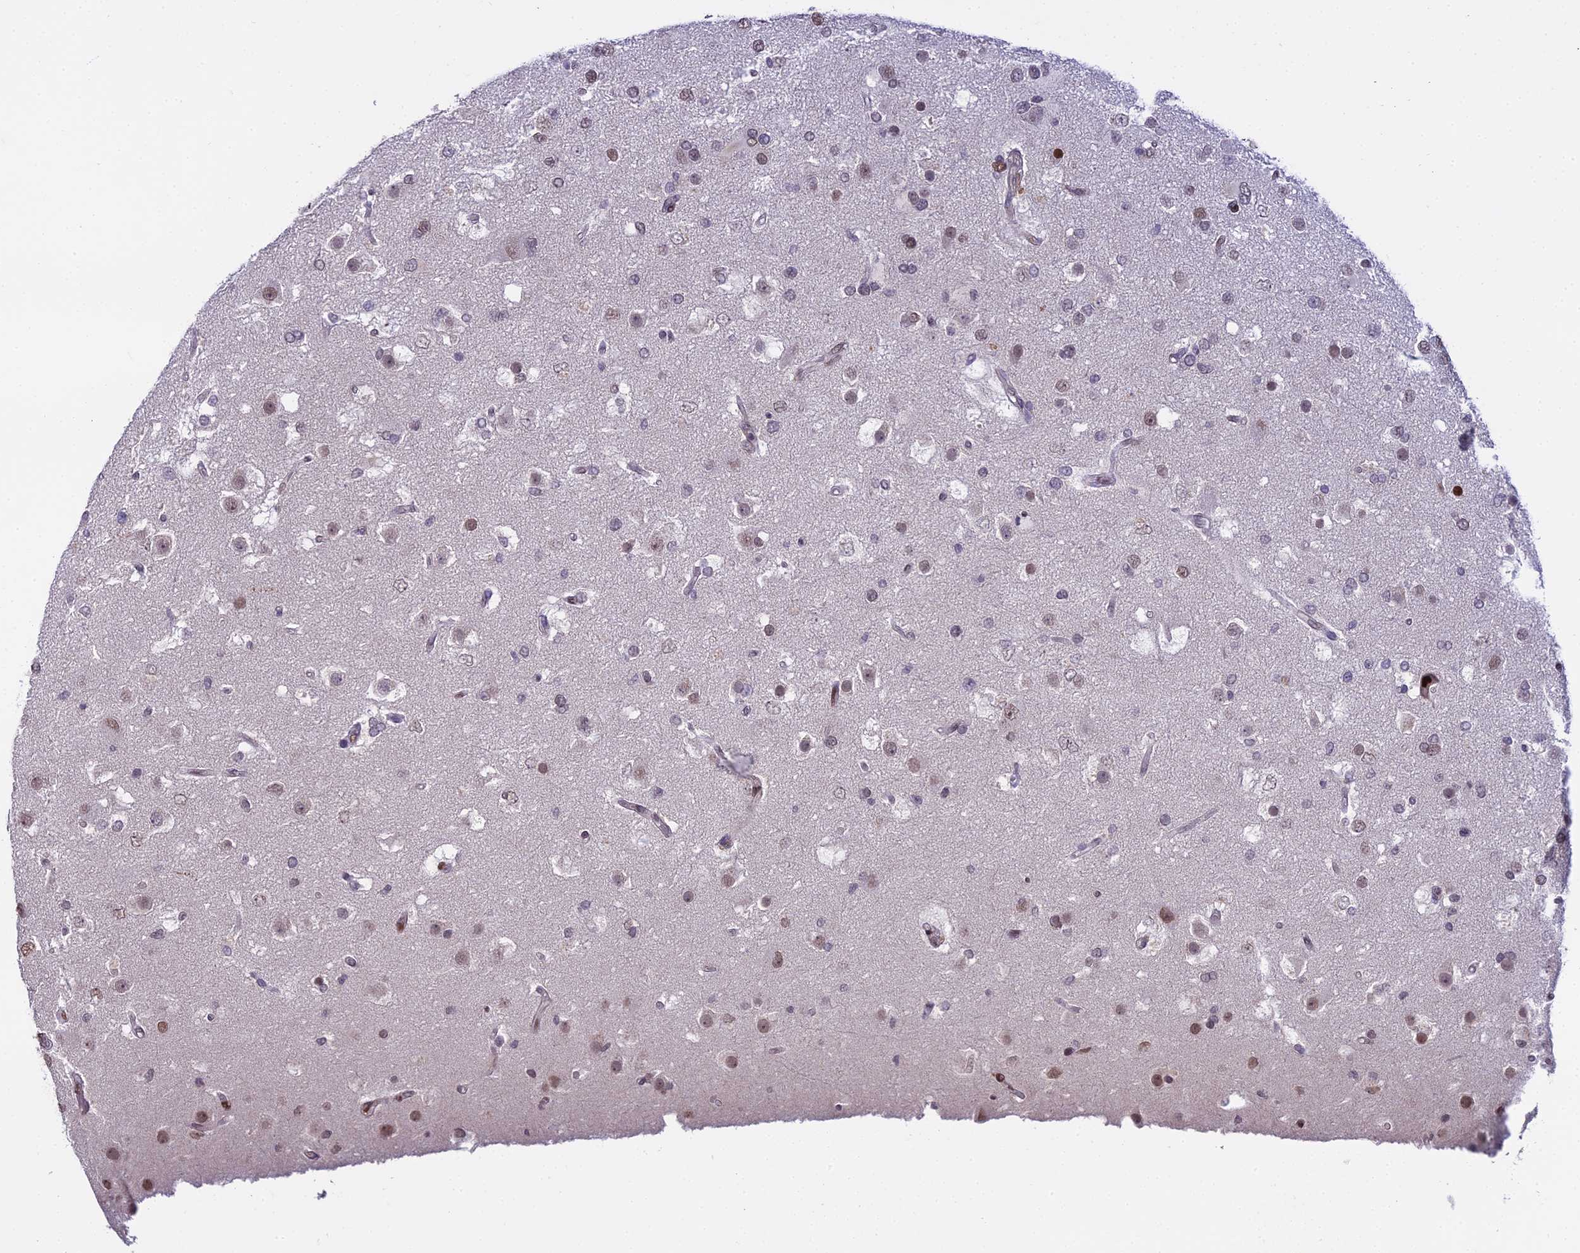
{"staining": {"intensity": "moderate", "quantity": "25%-75%", "location": "nuclear"}, "tissue": "glioma", "cell_type": "Tumor cells", "image_type": "cancer", "snomed": [{"axis": "morphology", "description": "Glioma, malignant, High grade"}, {"axis": "topography", "description": "Brain"}], "caption": "A high-resolution image shows IHC staining of glioma, which shows moderate nuclear expression in about 25%-75% of tumor cells.", "gene": "ZNF707", "patient": {"sex": "male", "age": 53}}